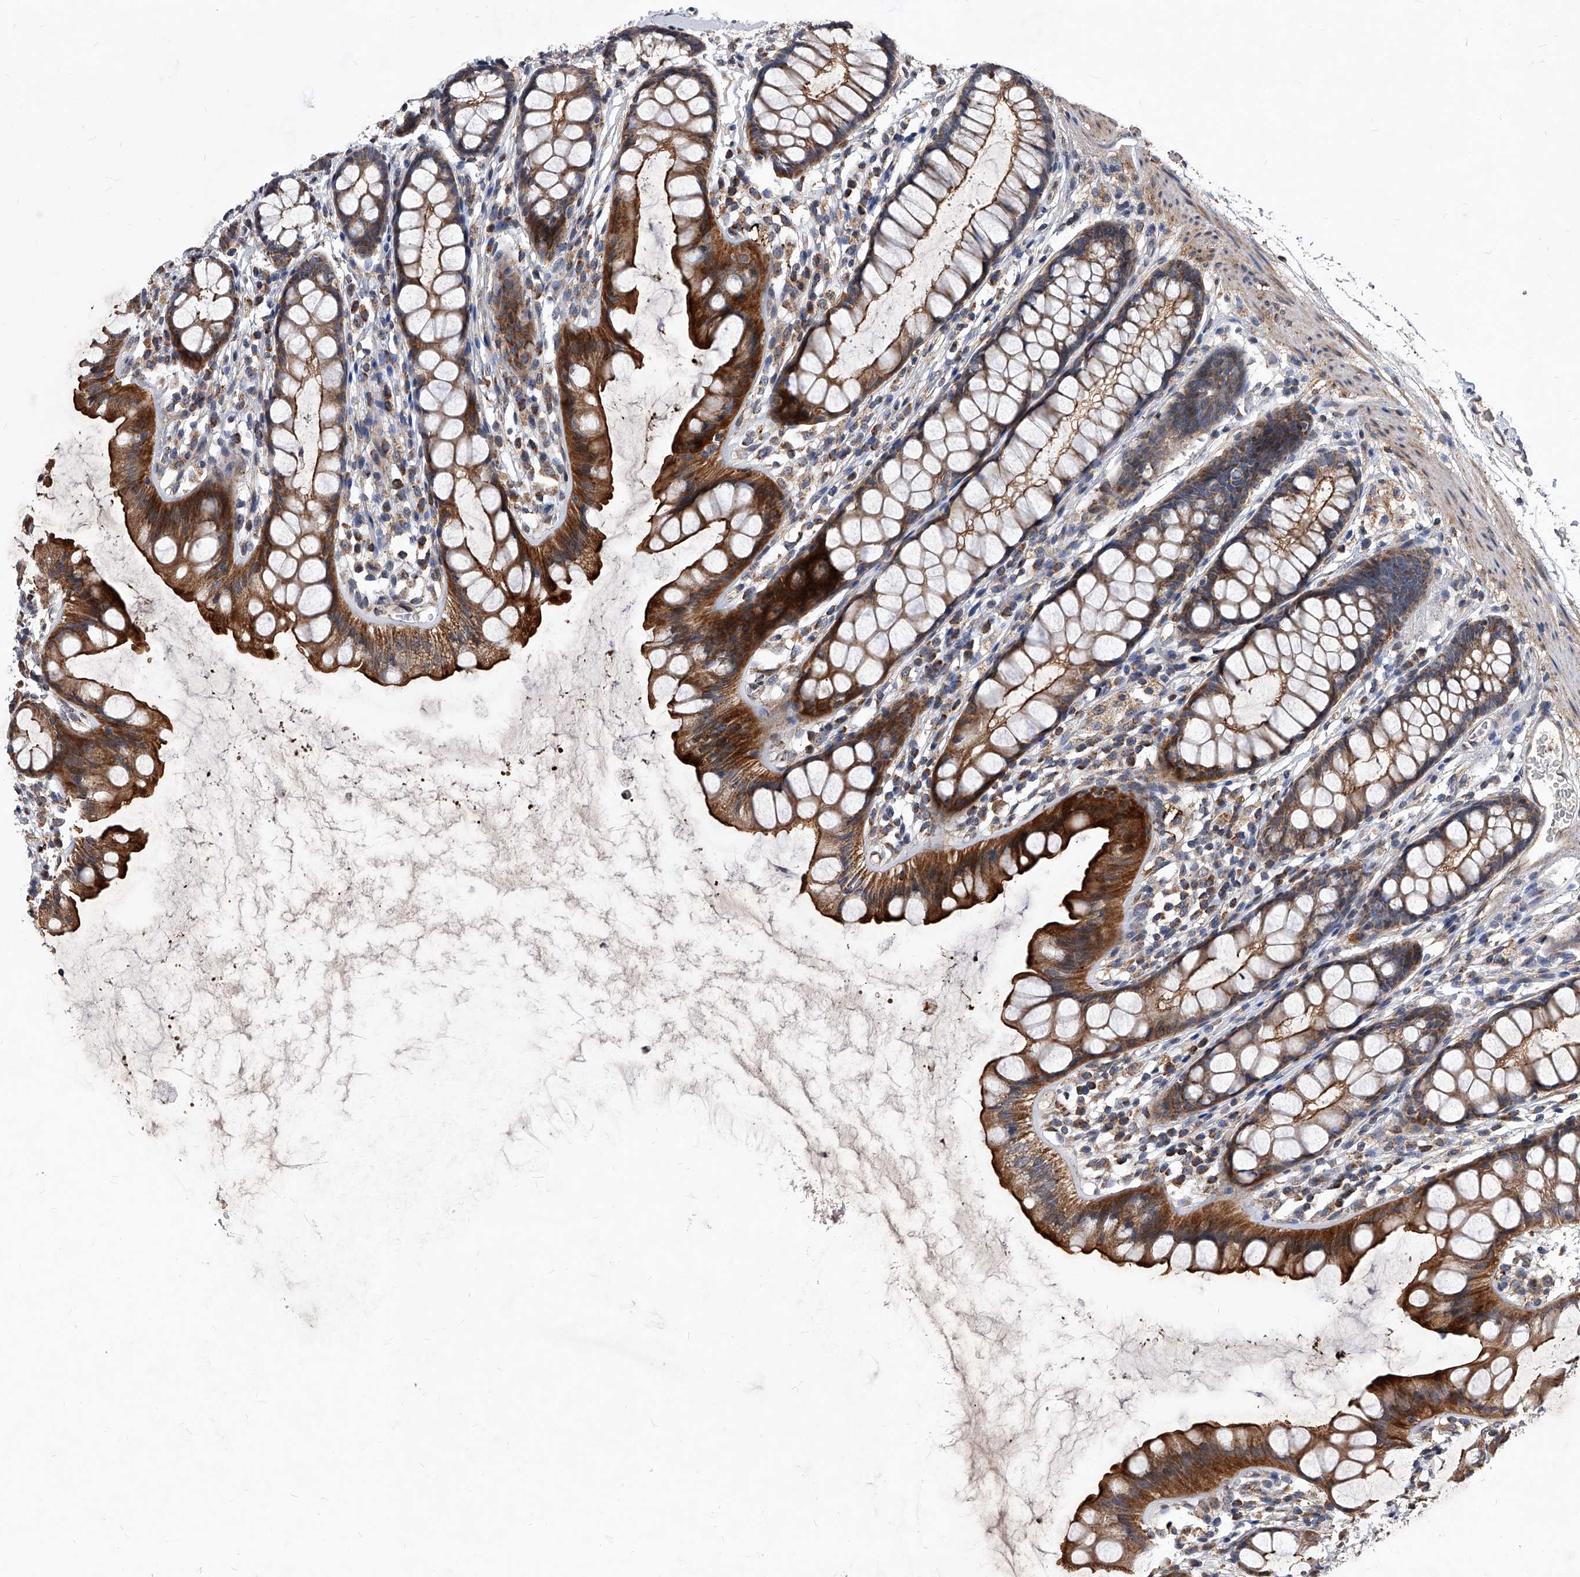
{"staining": {"intensity": "strong", "quantity": ">75%", "location": "cytoplasmic/membranous"}, "tissue": "rectum", "cell_type": "Glandular cells", "image_type": "normal", "snomed": [{"axis": "morphology", "description": "Normal tissue, NOS"}, {"axis": "topography", "description": "Rectum"}], "caption": "Immunohistochemistry histopathology image of benign rectum stained for a protein (brown), which reveals high levels of strong cytoplasmic/membranous staining in approximately >75% of glandular cells.", "gene": "SOBP", "patient": {"sex": "female", "age": 65}}